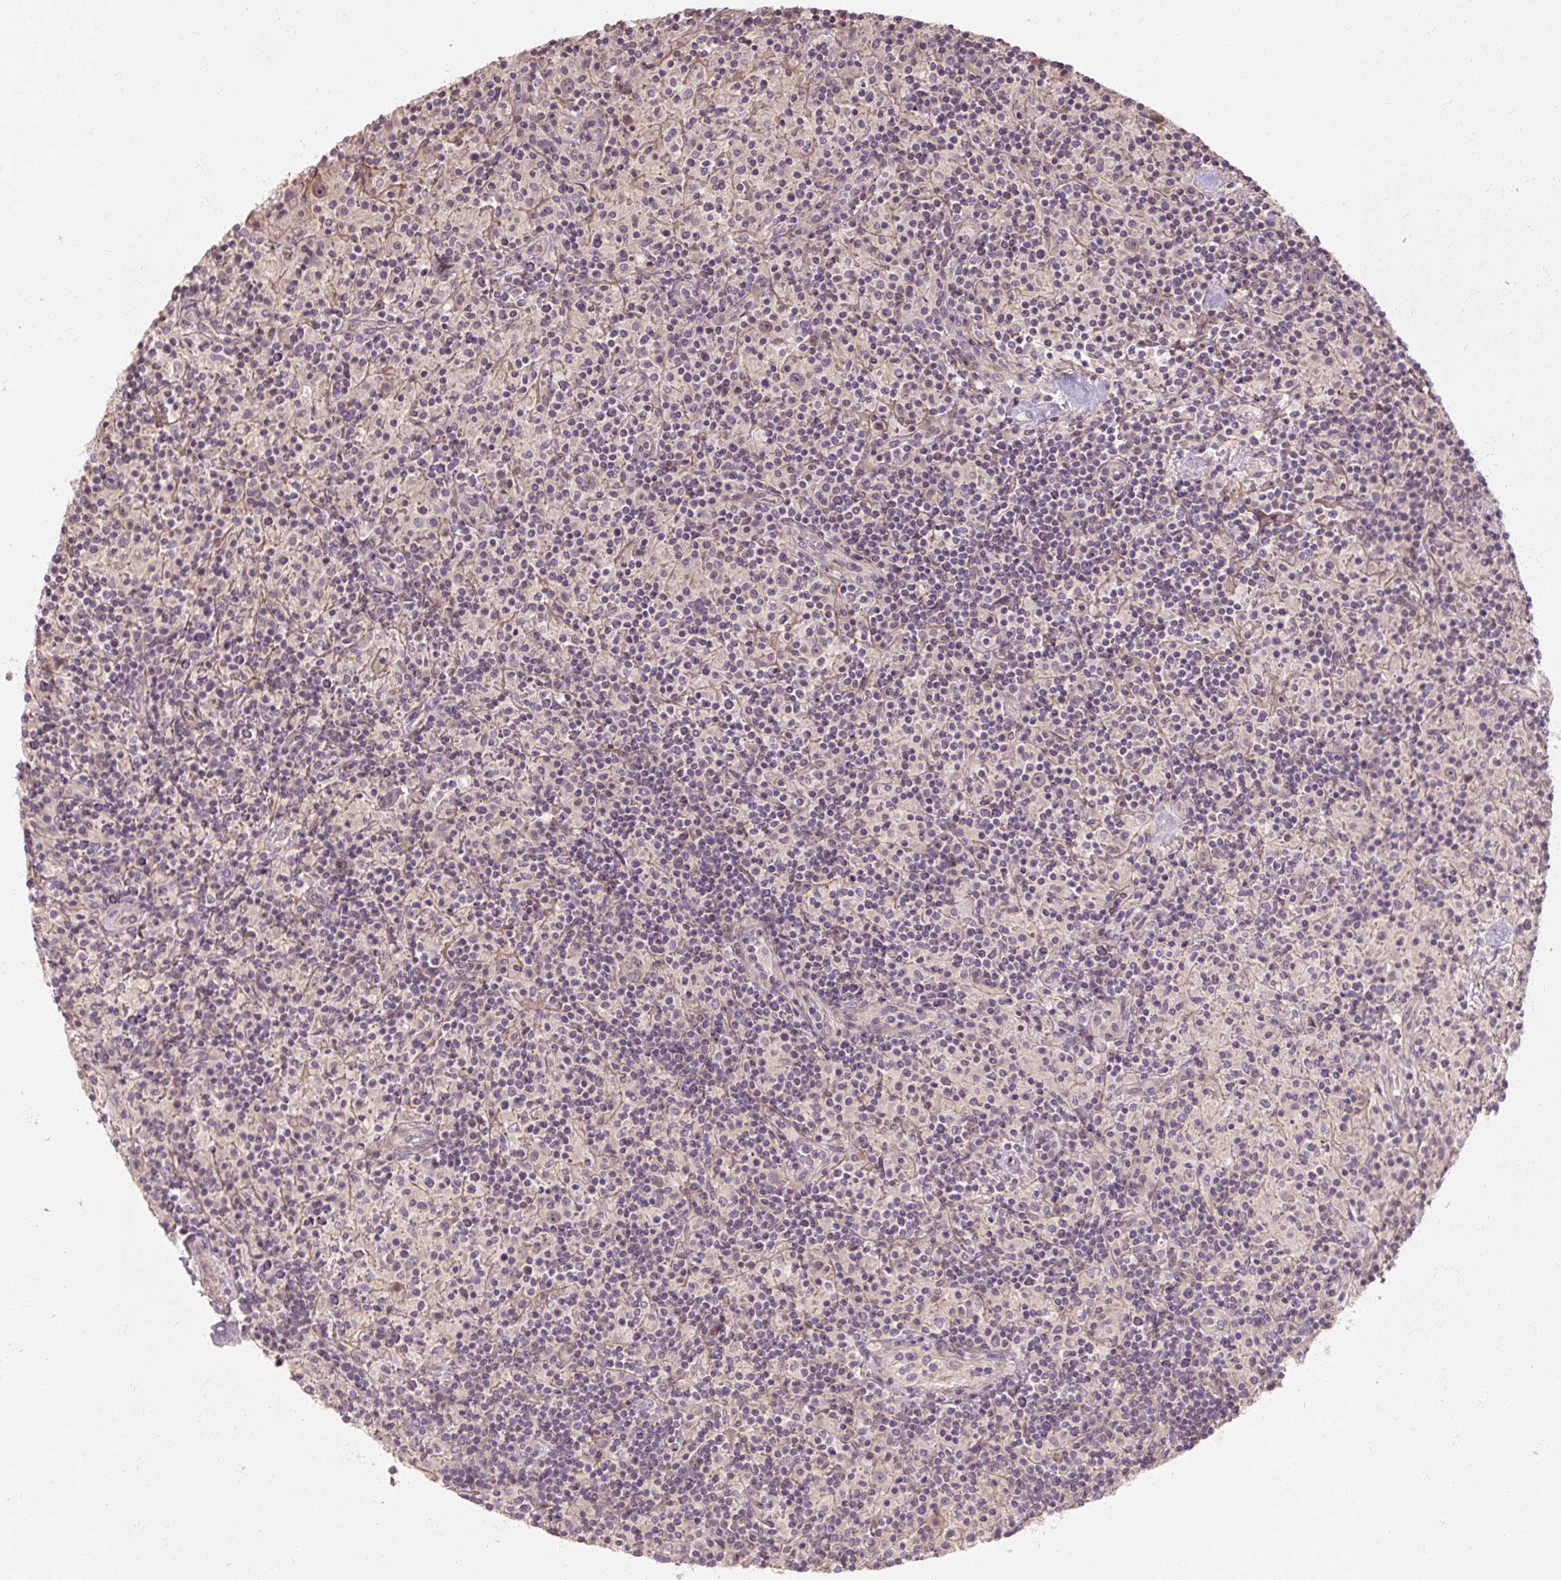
{"staining": {"intensity": "negative", "quantity": "none", "location": "none"}, "tissue": "lymphoma", "cell_type": "Tumor cells", "image_type": "cancer", "snomed": [{"axis": "morphology", "description": "Hodgkin's disease, NOS"}, {"axis": "topography", "description": "Lymph node"}], "caption": "Immunohistochemical staining of Hodgkin's disease reveals no significant positivity in tumor cells.", "gene": "RB1CC1", "patient": {"sex": "male", "age": 70}}